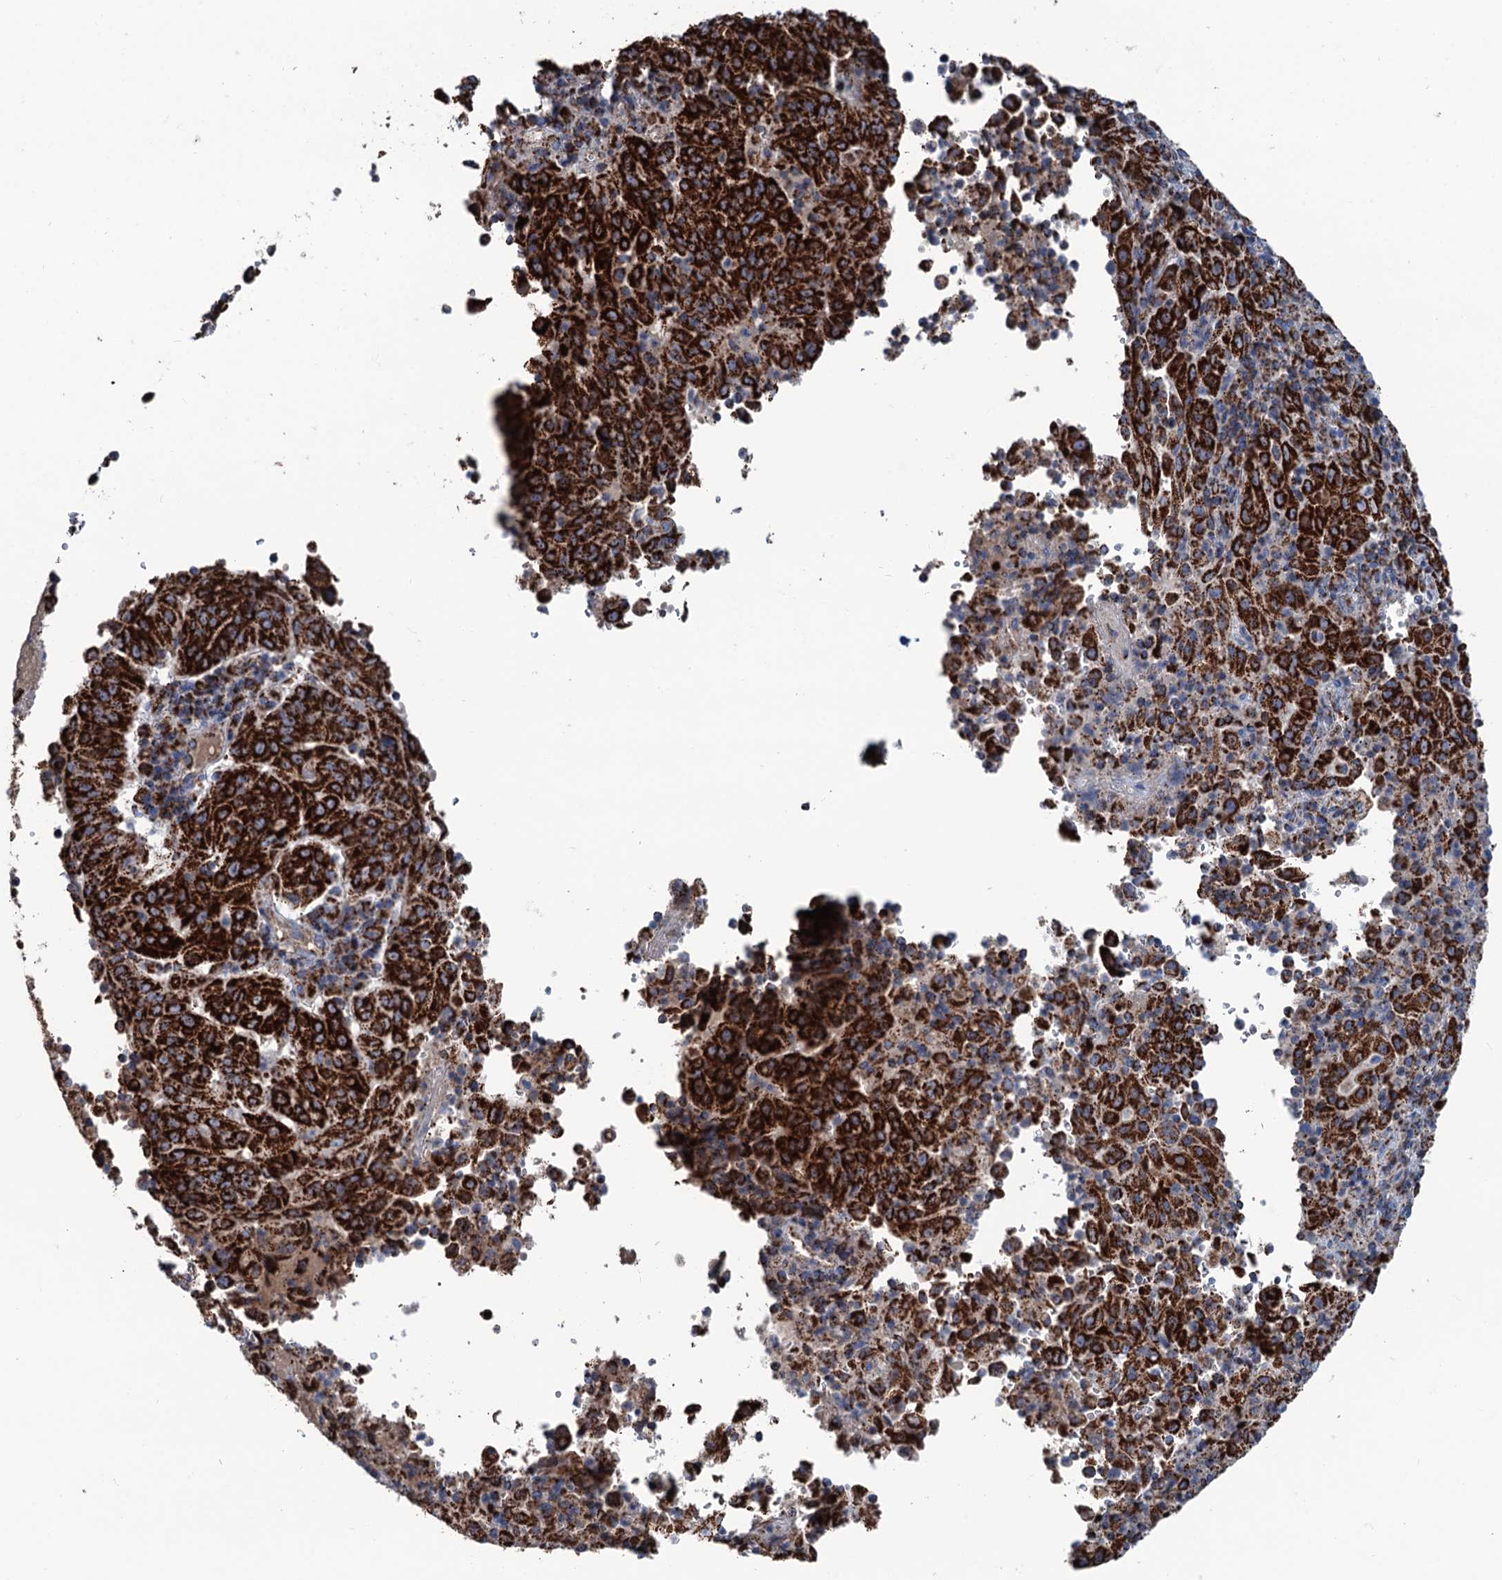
{"staining": {"intensity": "strong", "quantity": ">75%", "location": "cytoplasmic/membranous"}, "tissue": "pancreatic cancer", "cell_type": "Tumor cells", "image_type": "cancer", "snomed": [{"axis": "morphology", "description": "Adenocarcinoma, NOS"}, {"axis": "topography", "description": "Pancreas"}], "caption": "Pancreatic adenocarcinoma stained with a protein marker demonstrates strong staining in tumor cells.", "gene": "IVD", "patient": {"sex": "male", "age": 51}}